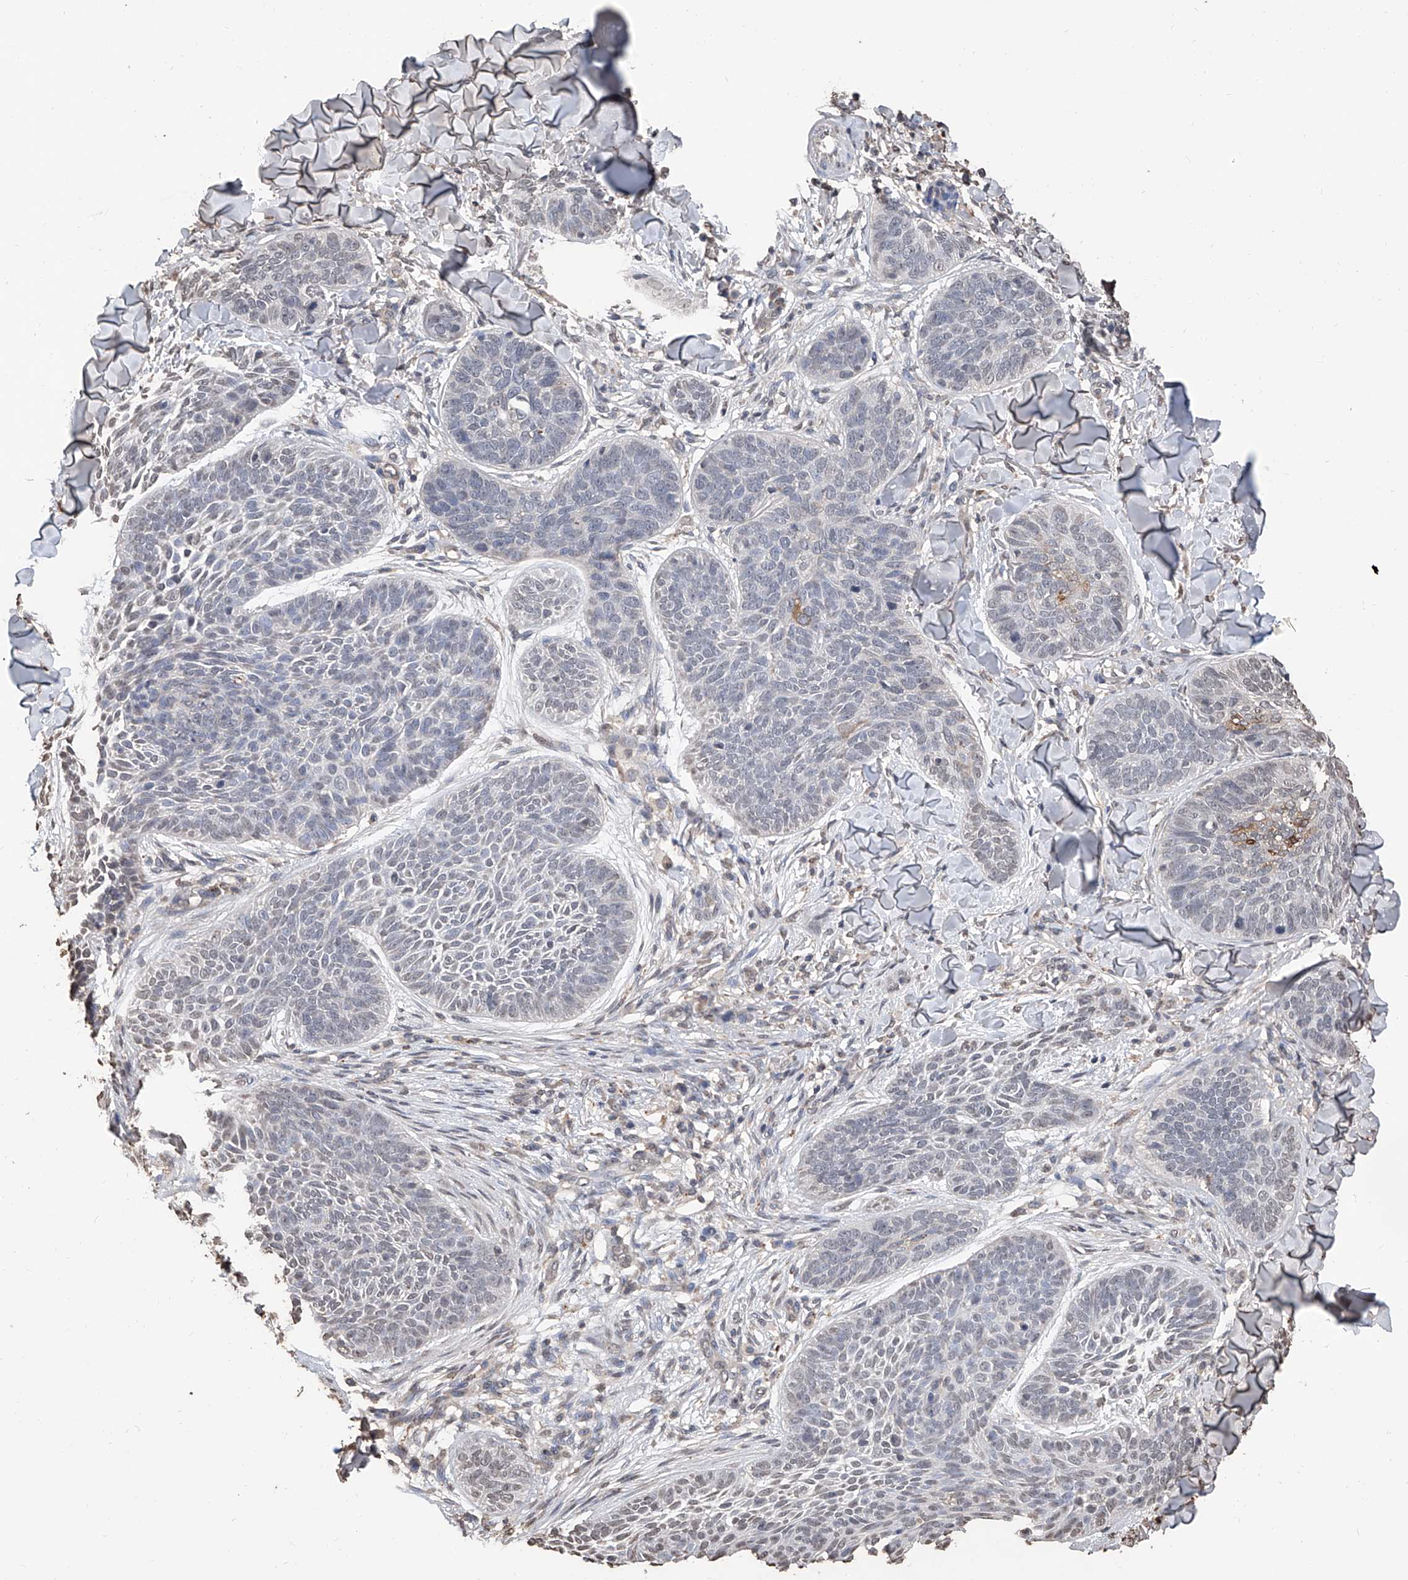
{"staining": {"intensity": "moderate", "quantity": "<25%", "location": "cytoplasmic/membranous"}, "tissue": "skin cancer", "cell_type": "Tumor cells", "image_type": "cancer", "snomed": [{"axis": "morphology", "description": "Basal cell carcinoma"}, {"axis": "topography", "description": "Skin"}], "caption": "DAB immunohistochemical staining of human skin cancer exhibits moderate cytoplasmic/membranous protein positivity in about <25% of tumor cells.", "gene": "RP9", "patient": {"sex": "male", "age": 85}}